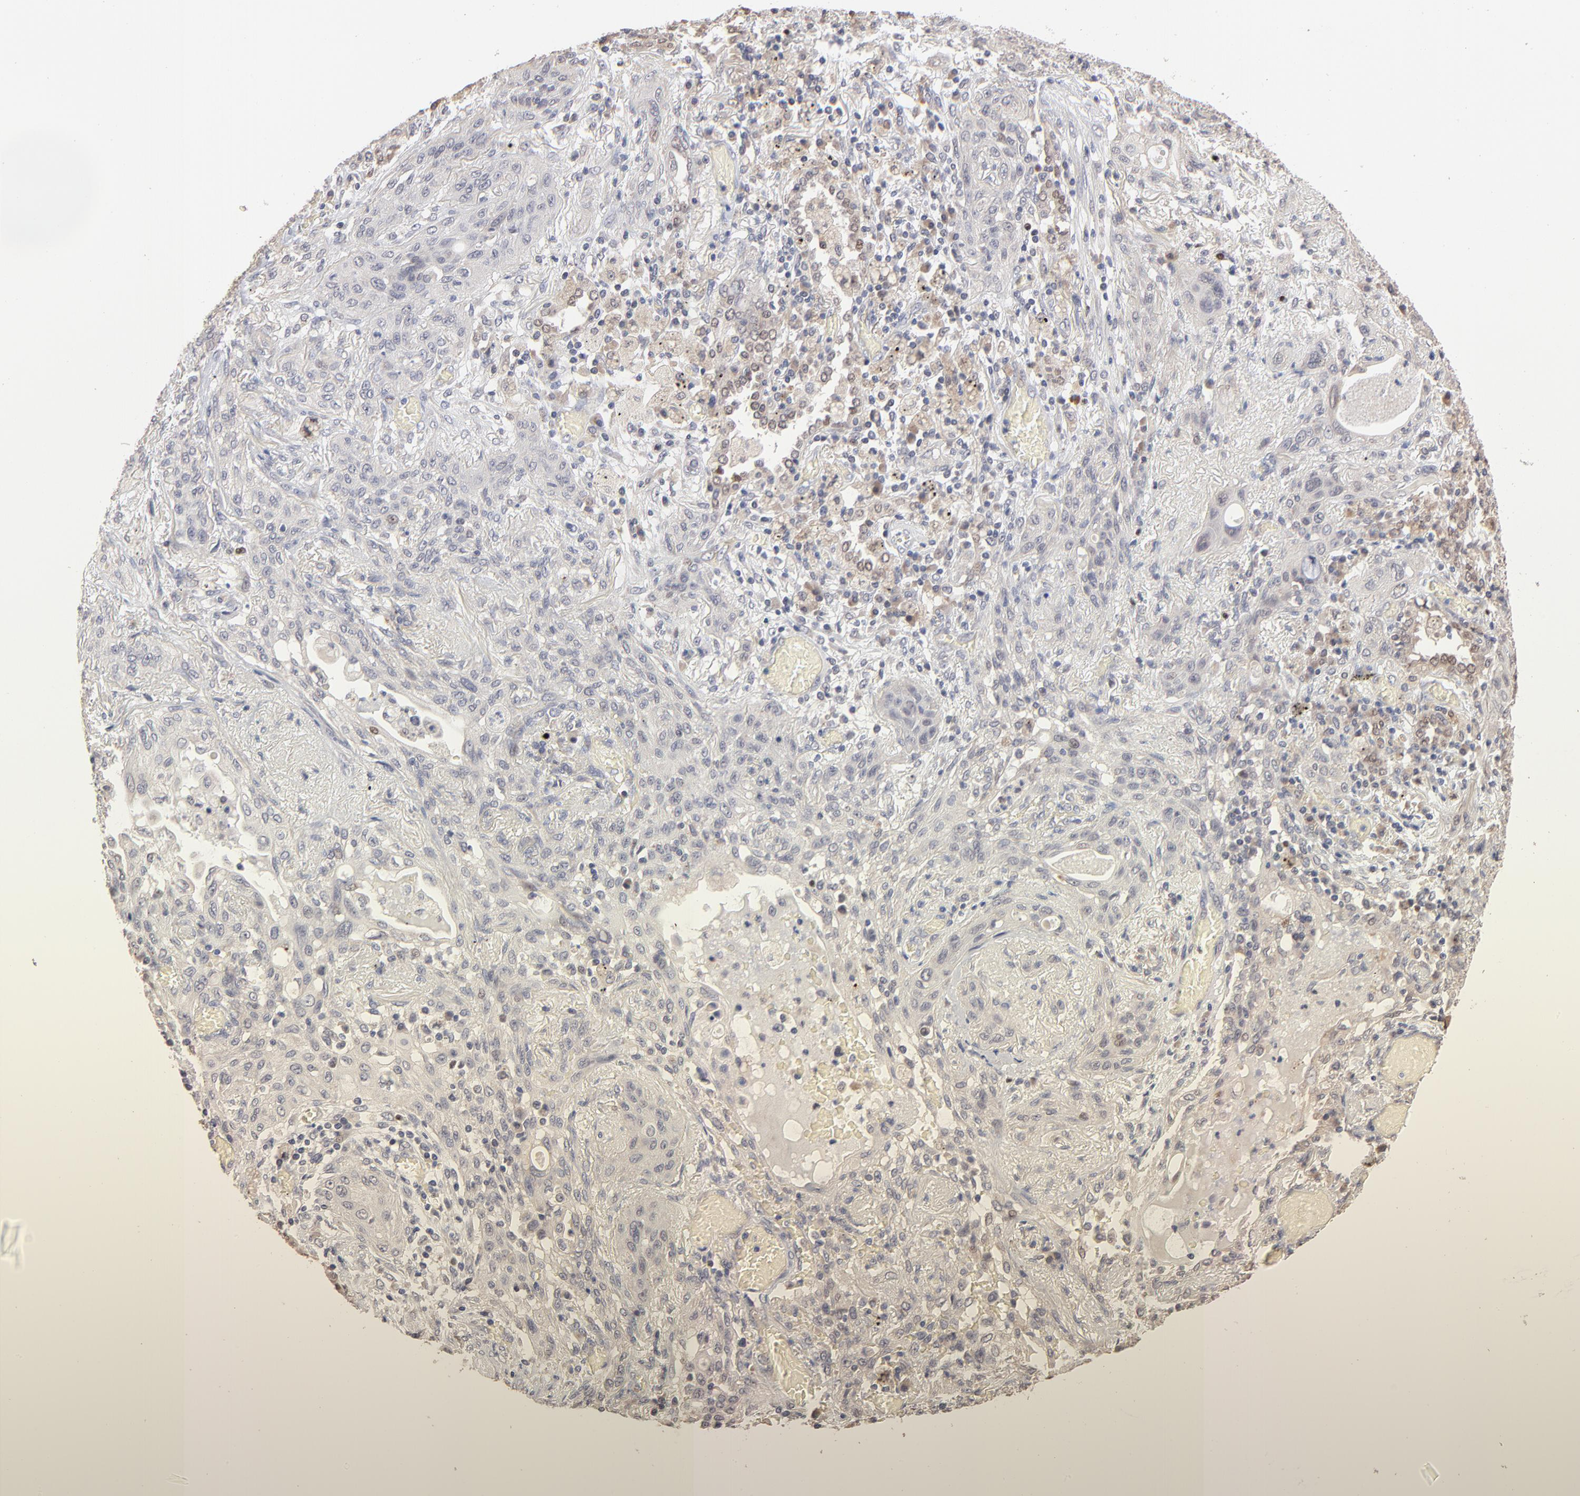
{"staining": {"intensity": "negative", "quantity": "none", "location": "none"}, "tissue": "lung cancer", "cell_type": "Tumor cells", "image_type": "cancer", "snomed": [{"axis": "morphology", "description": "Squamous cell carcinoma, NOS"}, {"axis": "topography", "description": "Lung"}], "caption": "High power microscopy image of an immunohistochemistry histopathology image of lung squamous cell carcinoma, revealing no significant positivity in tumor cells.", "gene": "MSL2", "patient": {"sex": "female", "age": 47}}